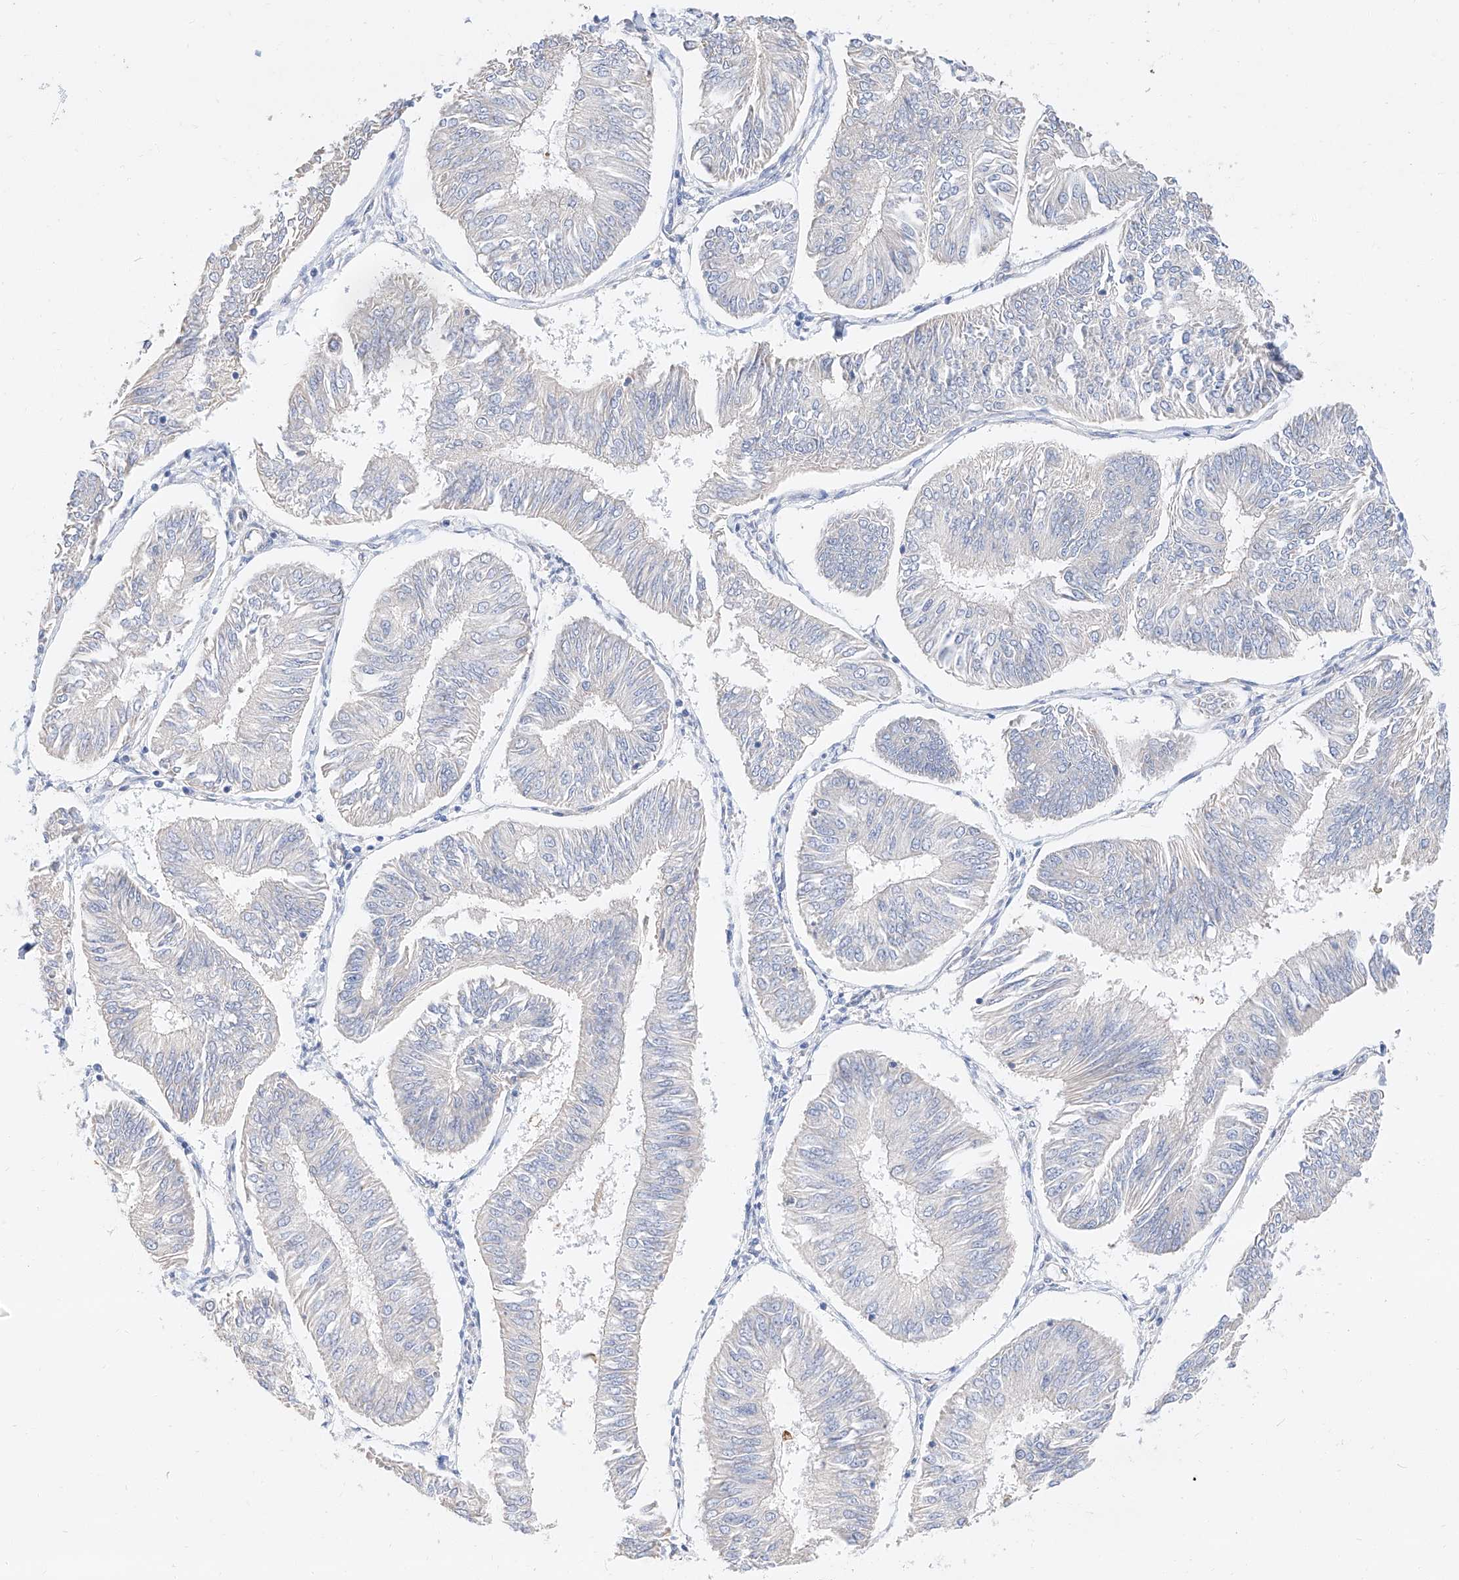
{"staining": {"intensity": "negative", "quantity": "none", "location": "none"}, "tissue": "endometrial cancer", "cell_type": "Tumor cells", "image_type": "cancer", "snomed": [{"axis": "morphology", "description": "Adenocarcinoma, NOS"}, {"axis": "topography", "description": "Endometrium"}], "caption": "This histopathology image is of endometrial cancer stained with immunohistochemistry to label a protein in brown with the nuclei are counter-stained blue. There is no positivity in tumor cells.", "gene": "GLMN", "patient": {"sex": "female", "age": 58}}